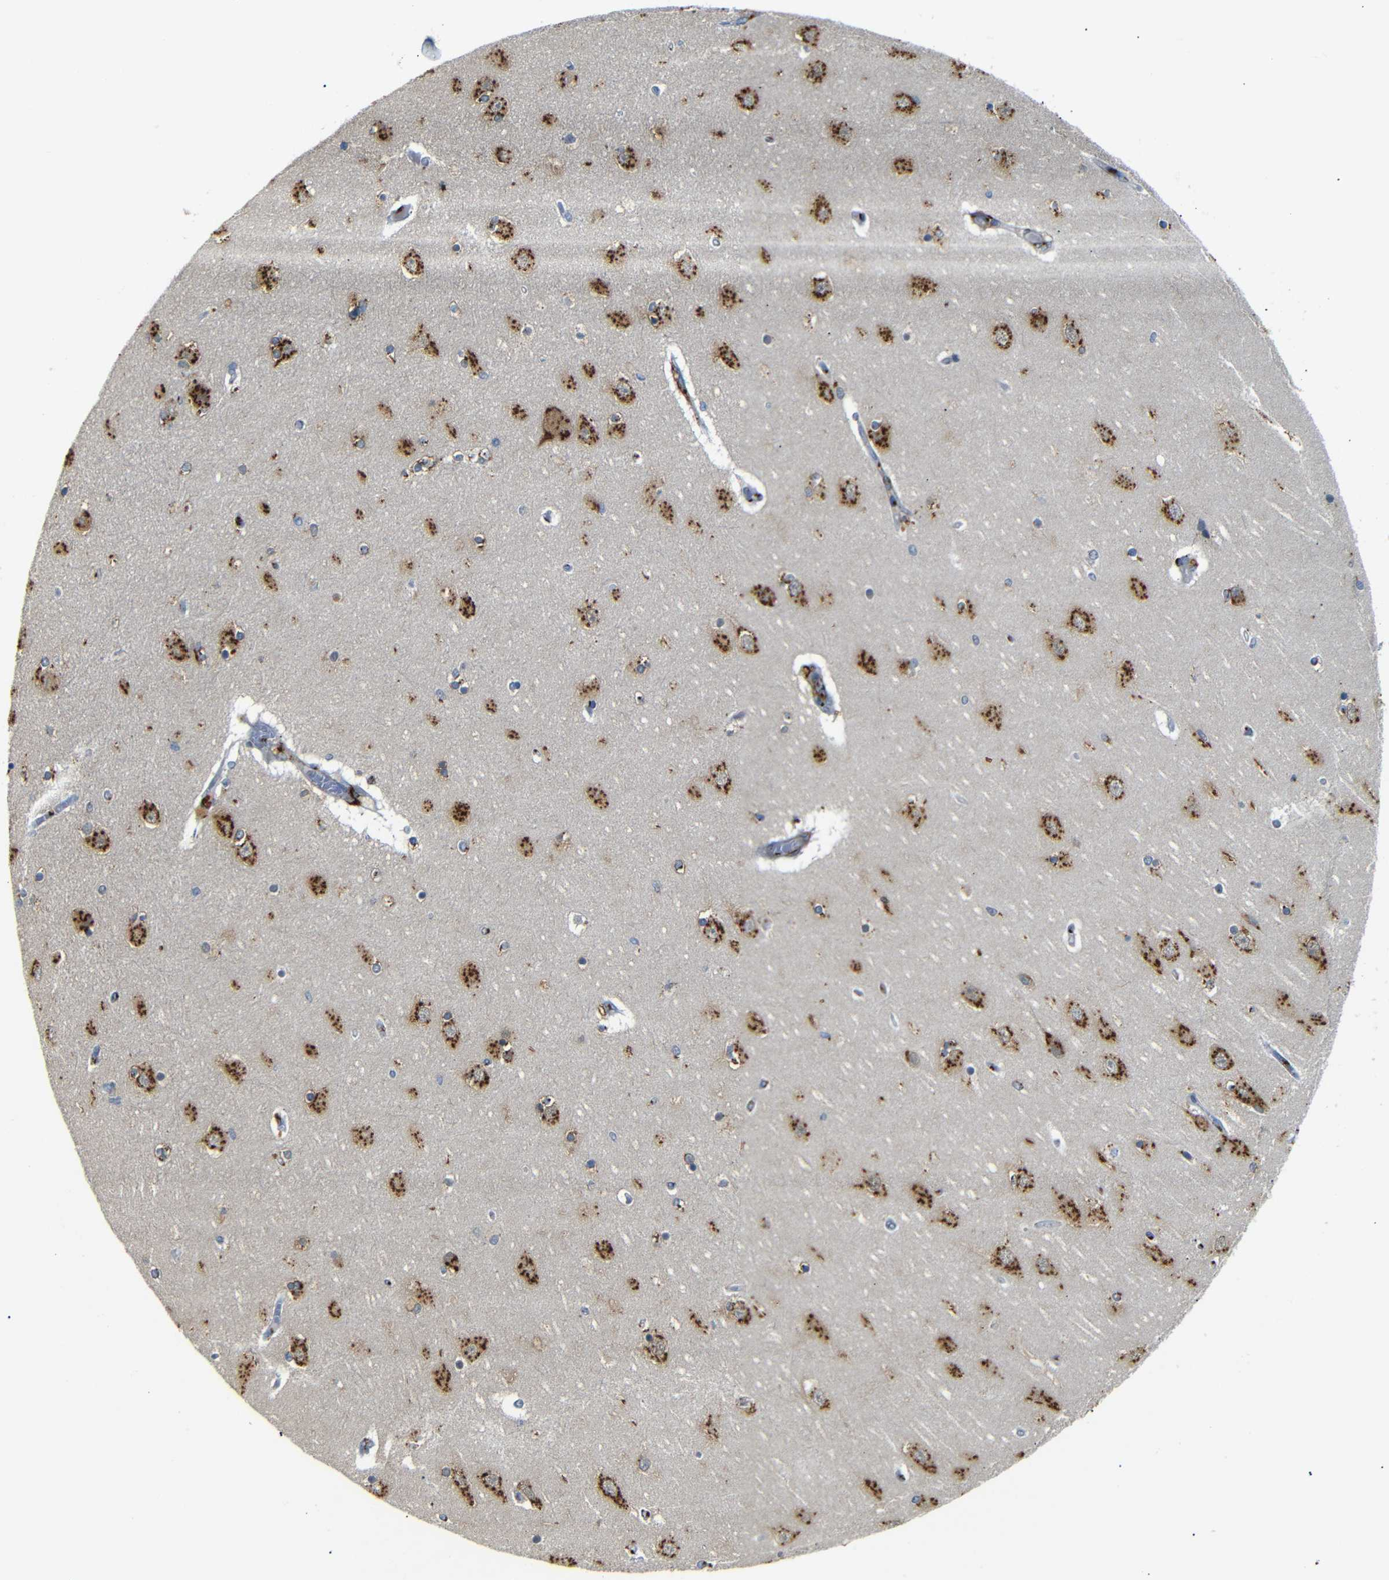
{"staining": {"intensity": "moderate", "quantity": "25%-75%", "location": "cytoplasmic/membranous"}, "tissue": "hippocampus", "cell_type": "Glial cells", "image_type": "normal", "snomed": [{"axis": "morphology", "description": "Normal tissue, NOS"}, {"axis": "topography", "description": "Hippocampus"}], "caption": "Immunohistochemical staining of normal human hippocampus shows medium levels of moderate cytoplasmic/membranous positivity in about 25%-75% of glial cells.", "gene": "TGOLN2", "patient": {"sex": "female", "age": 54}}